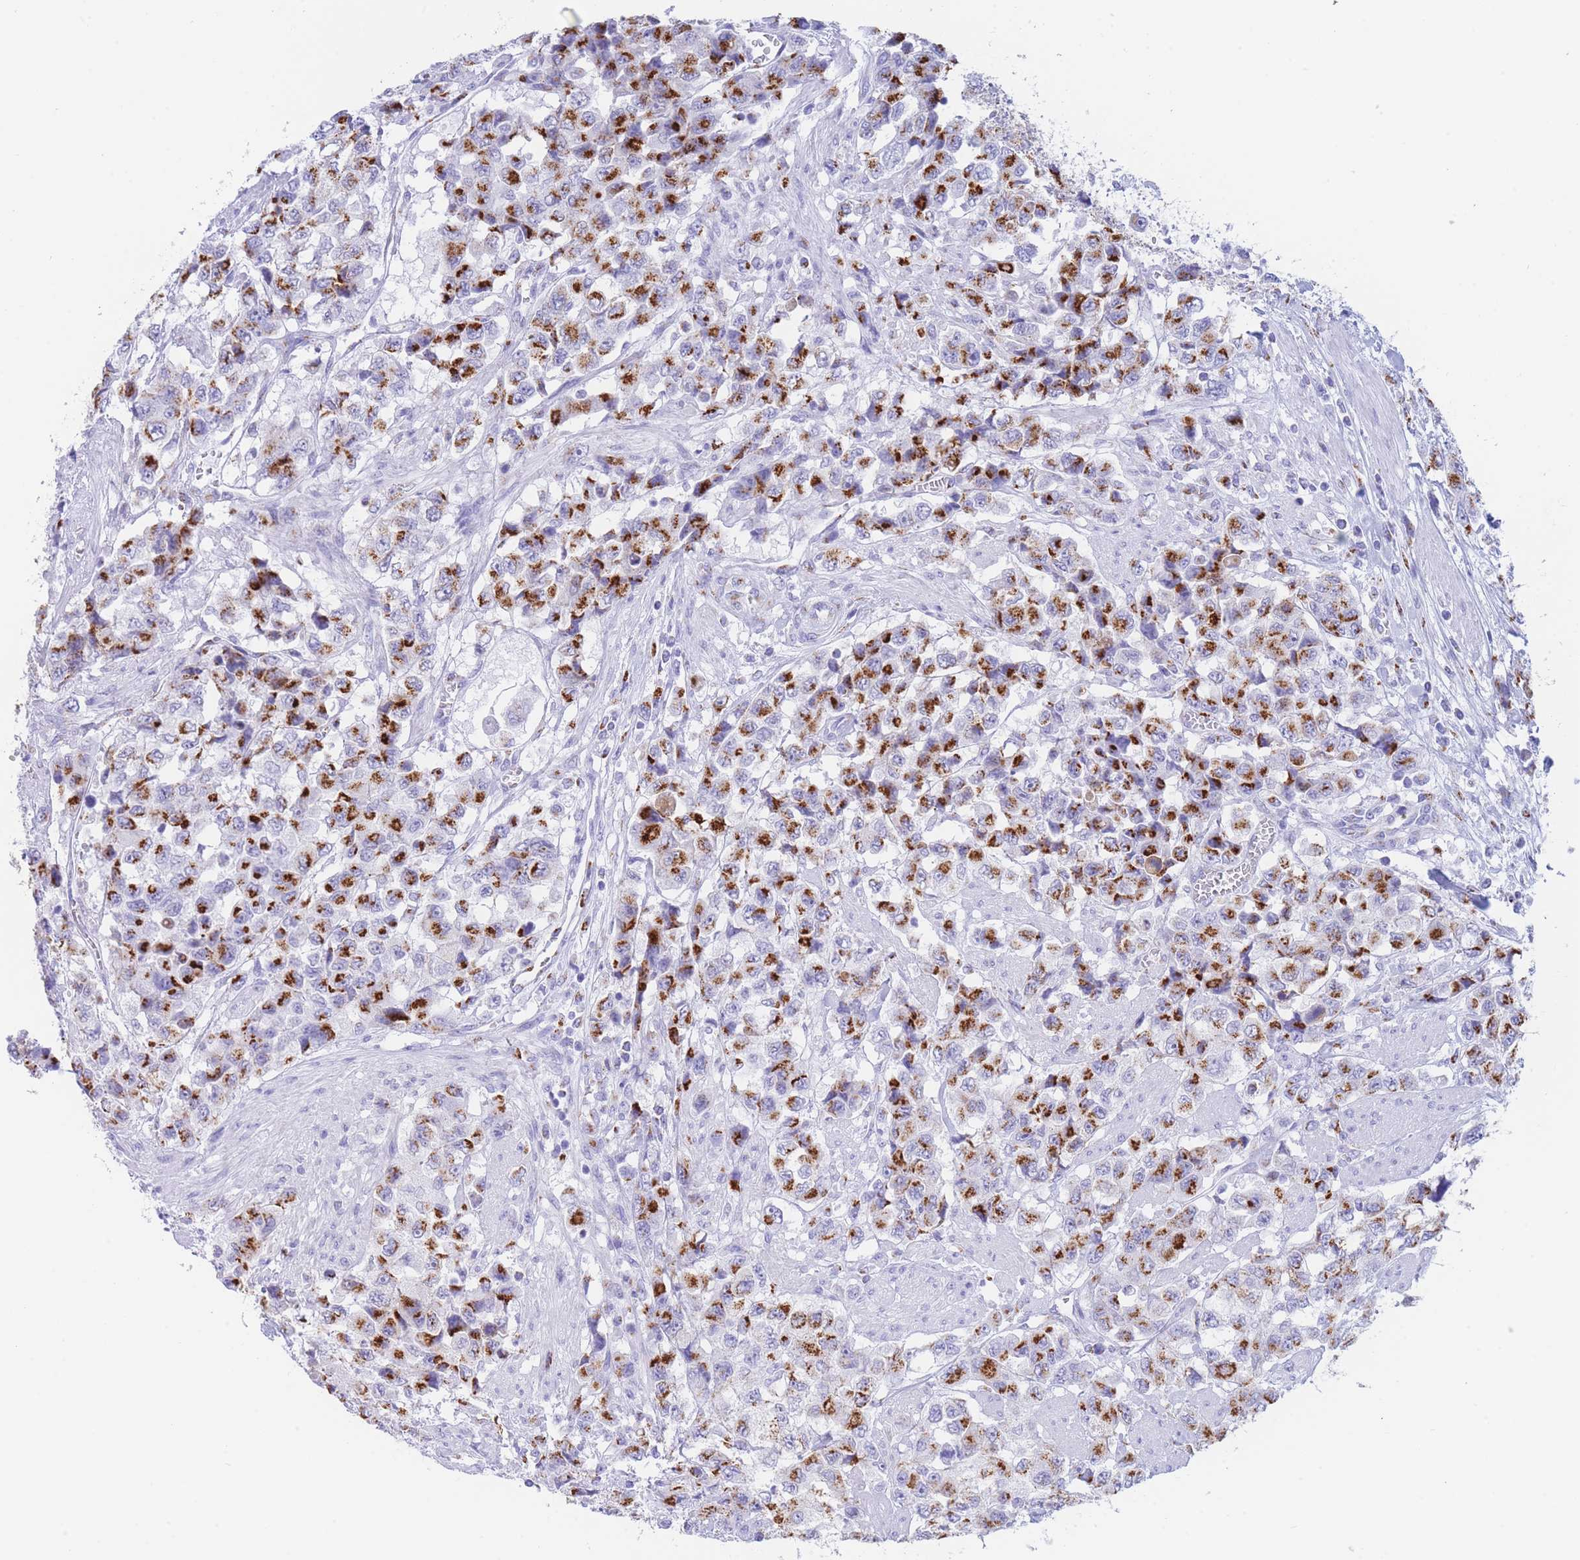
{"staining": {"intensity": "strong", "quantity": ">75%", "location": "cytoplasmic/membranous"}, "tissue": "urothelial cancer", "cell_type": "Tumor cells", "image_type": "cancer", "snomed": [{"axis": "morphology", "description": "Urothelial carcinoma, High grade"}, {"axis": "topography", "description": "Urinary bladder"}], "caption": "Tumor cells reveal strong cytoplasmic/membranous positivity in approximately >75% of cells in high-grade urothelial carcinoma. (DAB IHC, brown staining for protein, blue staining for nuclei).", "gene": "FAM3C", "patient": {"sex": "female", "age": 78}}